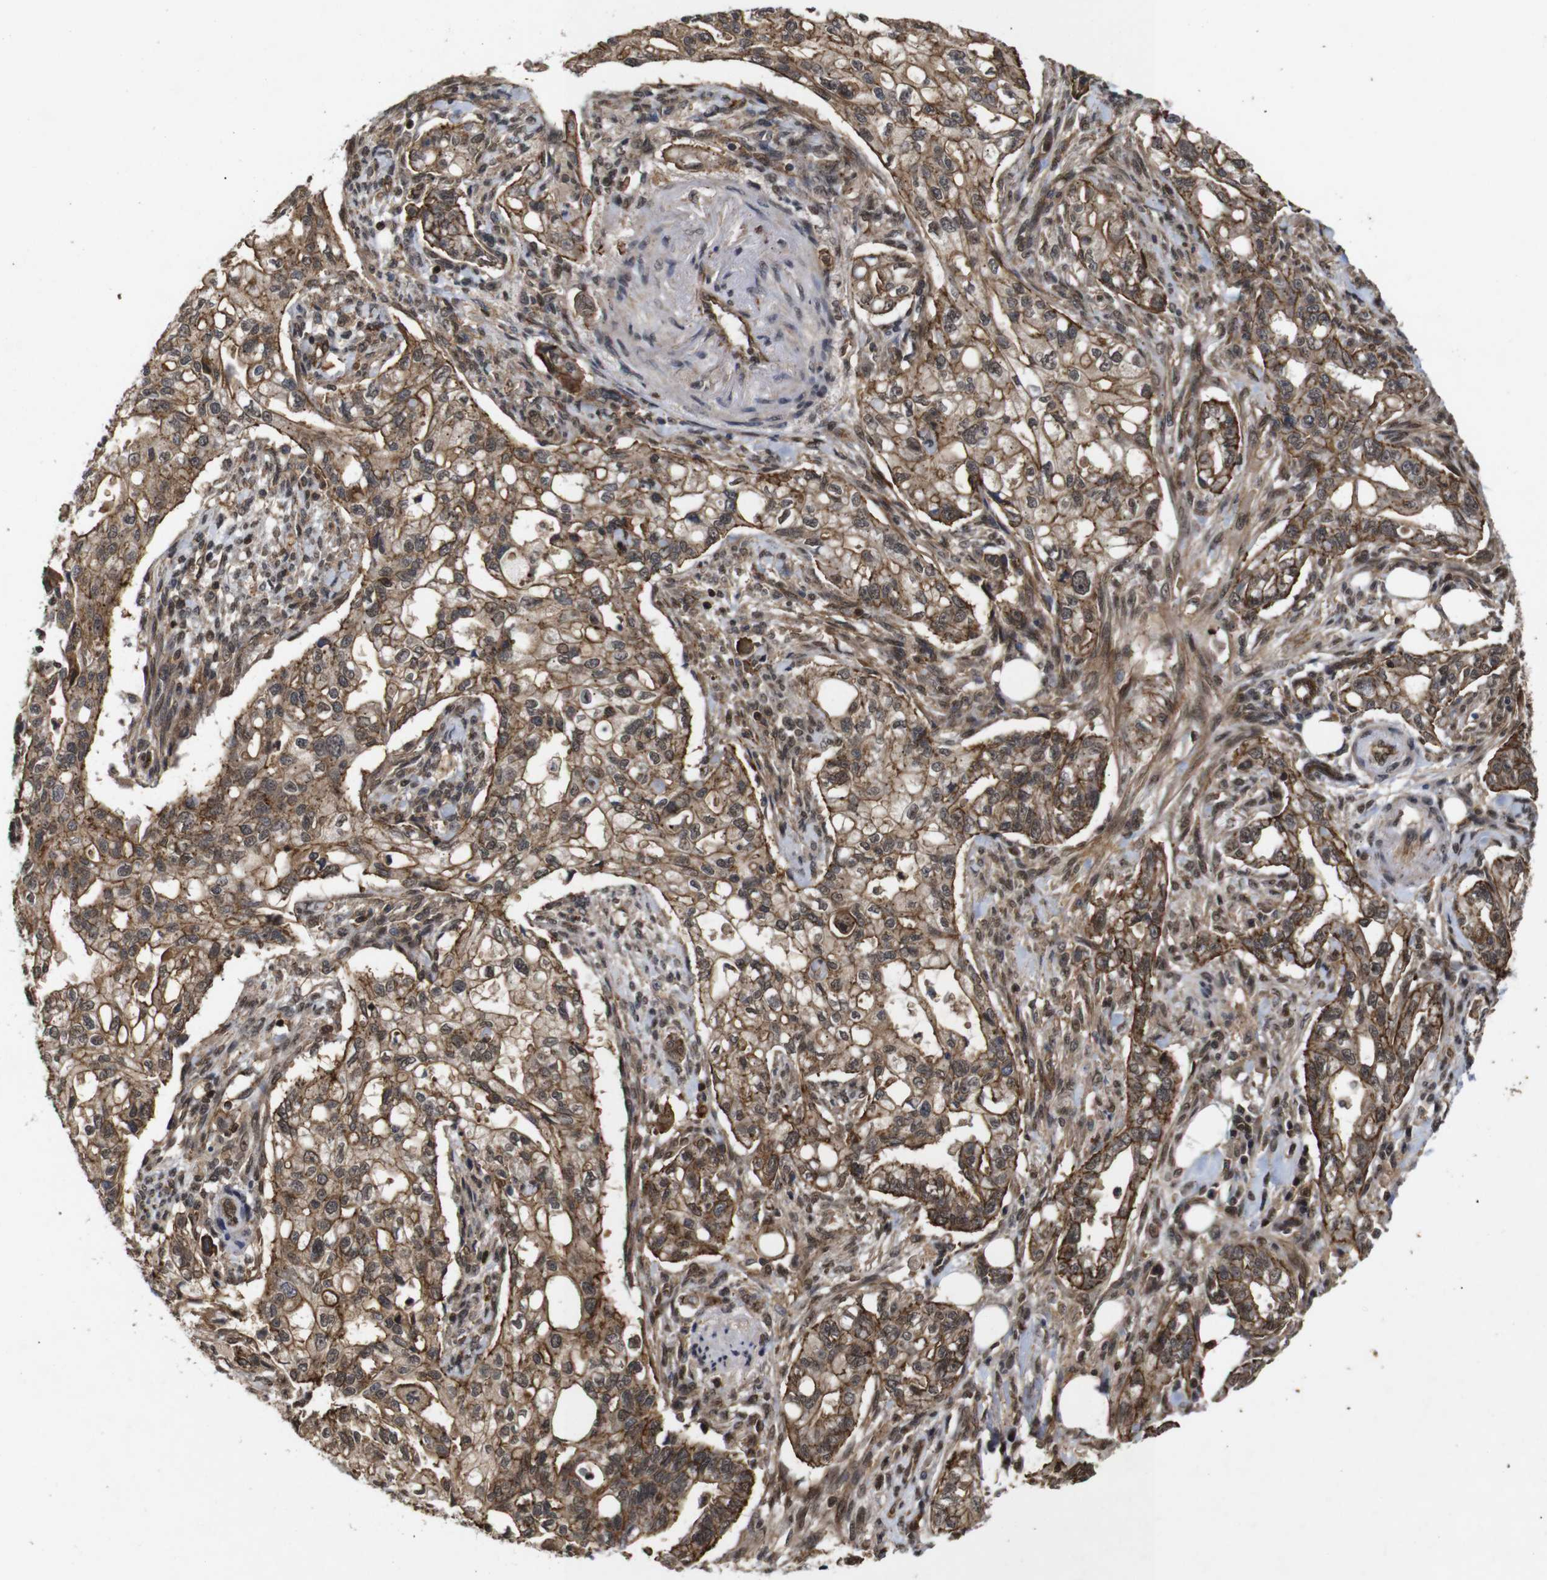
{"staining": {"intensity": "moderate", "quantity": ">75%", "location": "cytoplasmic/membranous"}, "tissue": "pancreatic cancer", "cell_type": "Tumor cells", "image_type": "cancer", "snomed": [{"axis": "morphology", "description": "Normal tissue, NOS"}, {"axis": "topography", "description": "Pancreas"}], "caption": "Tumor cells demonstrate moderate cytoplasmic/membranous positivity in about >75% of cells in pancreatic cancer. The staining was performed using DAB (3,3'-diaminobenzidine), with brown indicating positive protein expression. Nuclei are stained blue with hematoxylin.", "gene": "NANOS1", "patient": {"sex": "male", "age": 42}}